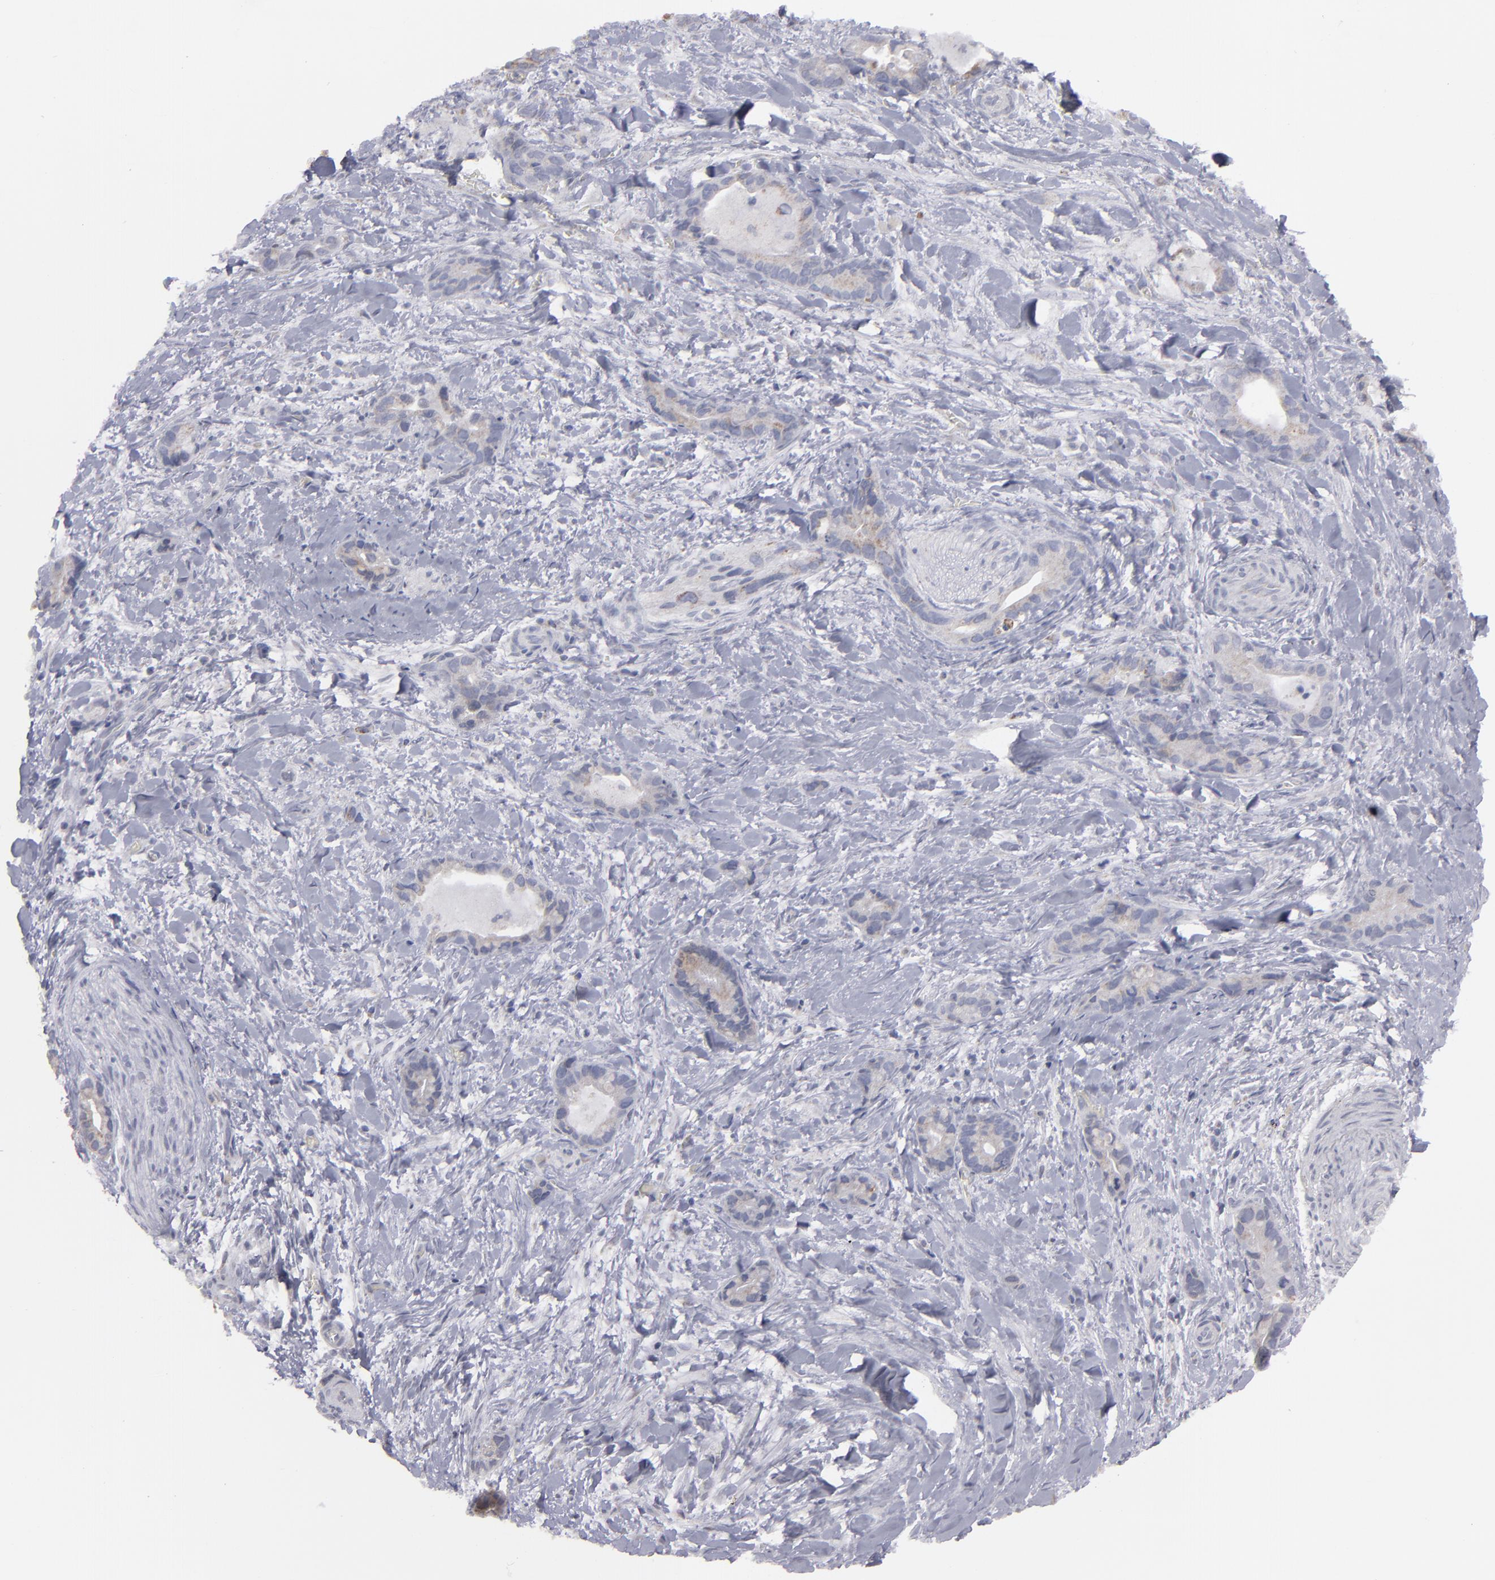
{"staining": {"intensity": "weak", "quantity": "25%-75%", "location": "cytoplasmic/membranous"}, "tissue": "liver cancer", "cell_type": "Tumor cells", "image_type": "cancer", "snomed": [{"axis": "morphology", "description": "Cholangiocarcinoma"}, {"axis": "topography", "description": "Liver"}], "caption": "Liver cancer tissue reveals weak cytoplasmic/membranous positivity in about 25%-75% of tumor cells", "gene": "MYOM2", "patient": {"sex": "female", "age": 55}}